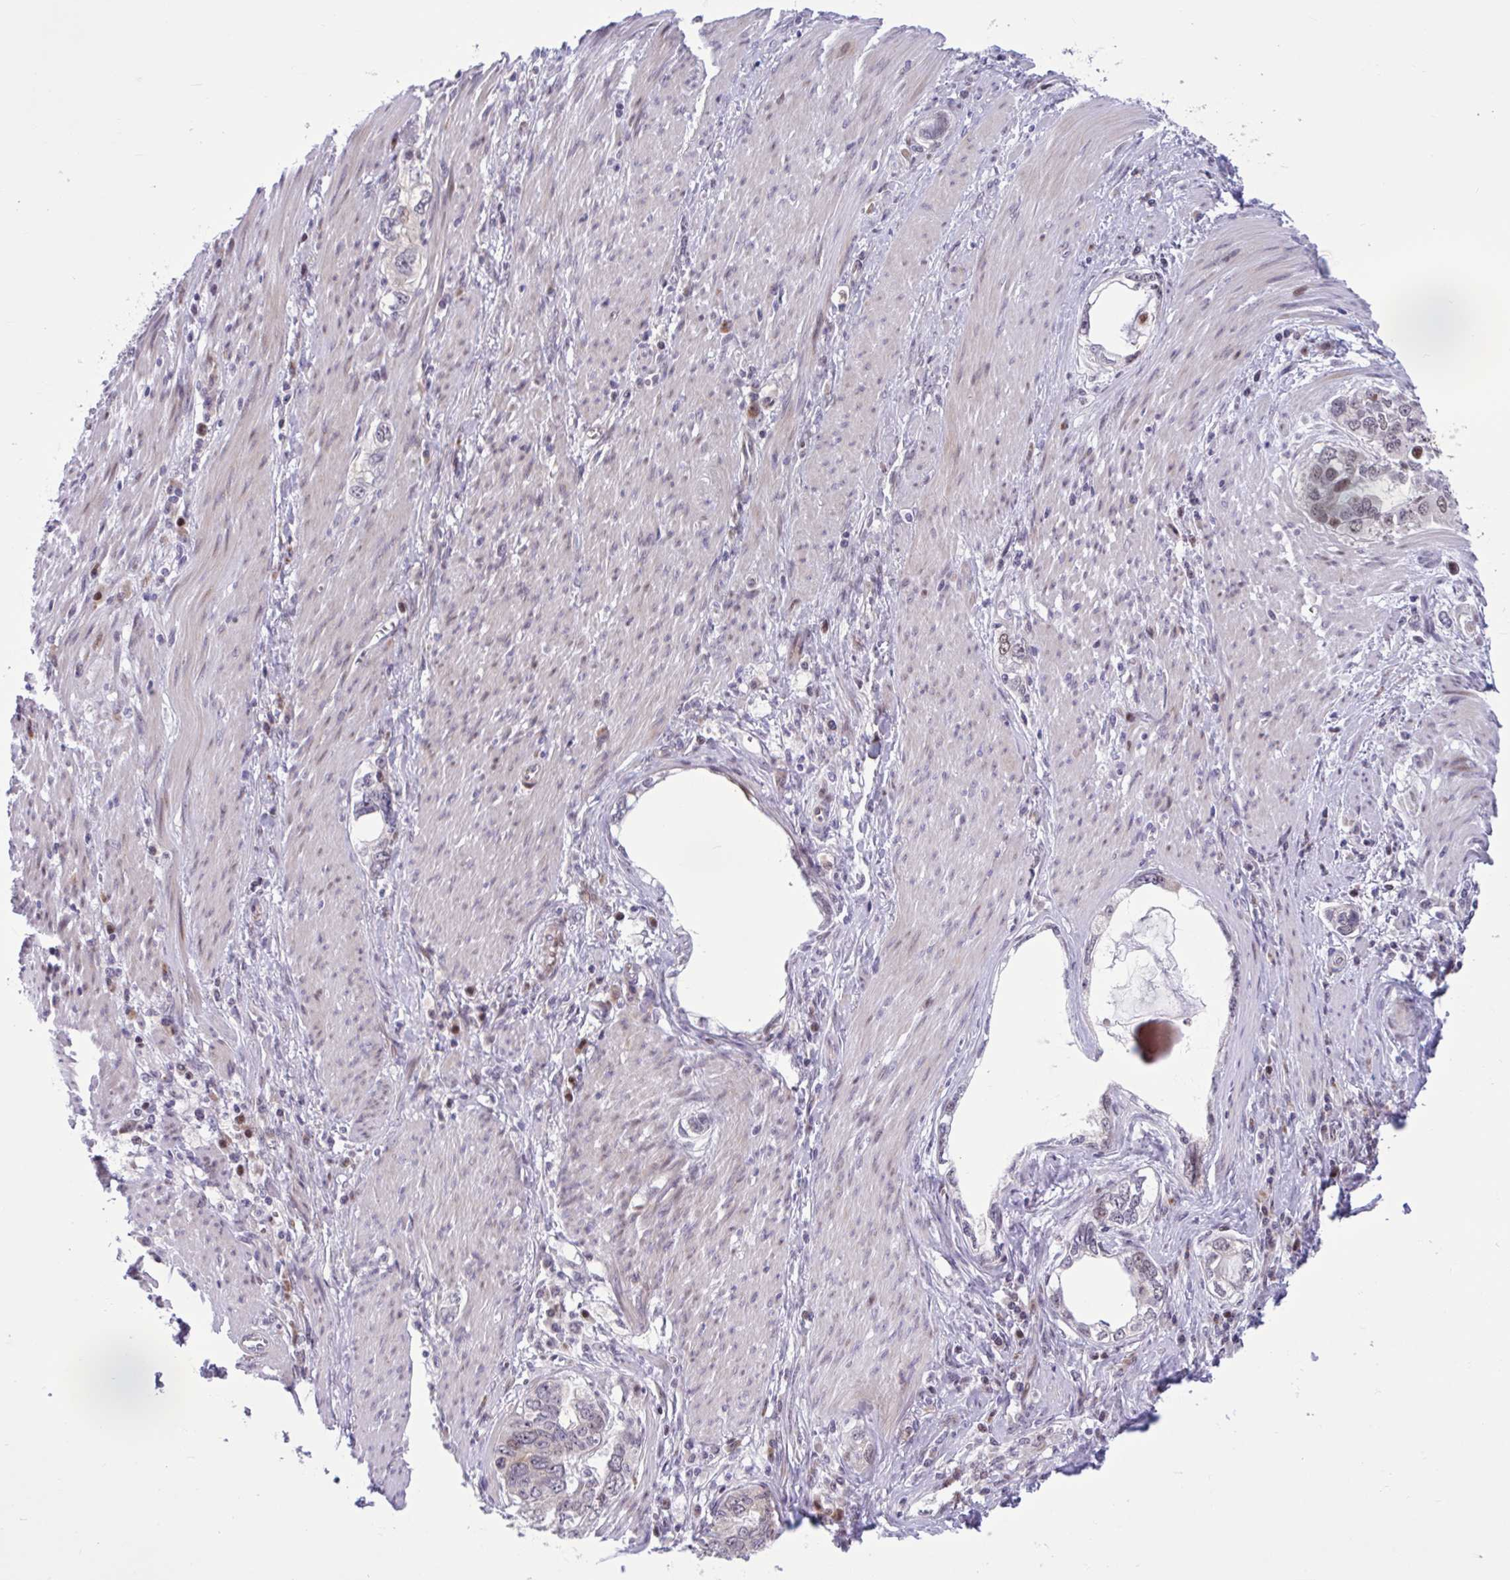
{"staining": {"intensity": "moderate", "quantity": "<25%", "location": "cytoplasmic/membranous,nuclear"}, "tissue": "stomach cancer", "cell_type": "Tumor cells", "image_type": "cancer", "snomed": [{"axis": "morphology", "description": "Adenocarcinoma, NOS"}, {"axis": "topography", "description": "Stomach, lower"}], "caption": "This micrograph reveals stomach cancer (adenocarcinoma) stained with immunohistochemistry (IHC) to label a protein in brown. The cytoplasmic/membranous and nuclear of tumor cells show moderate positivity for the protein. Nuclei are counter-stained blue.", "gene": "RBL1", "patient": {"sex": "female", "age": 93}}